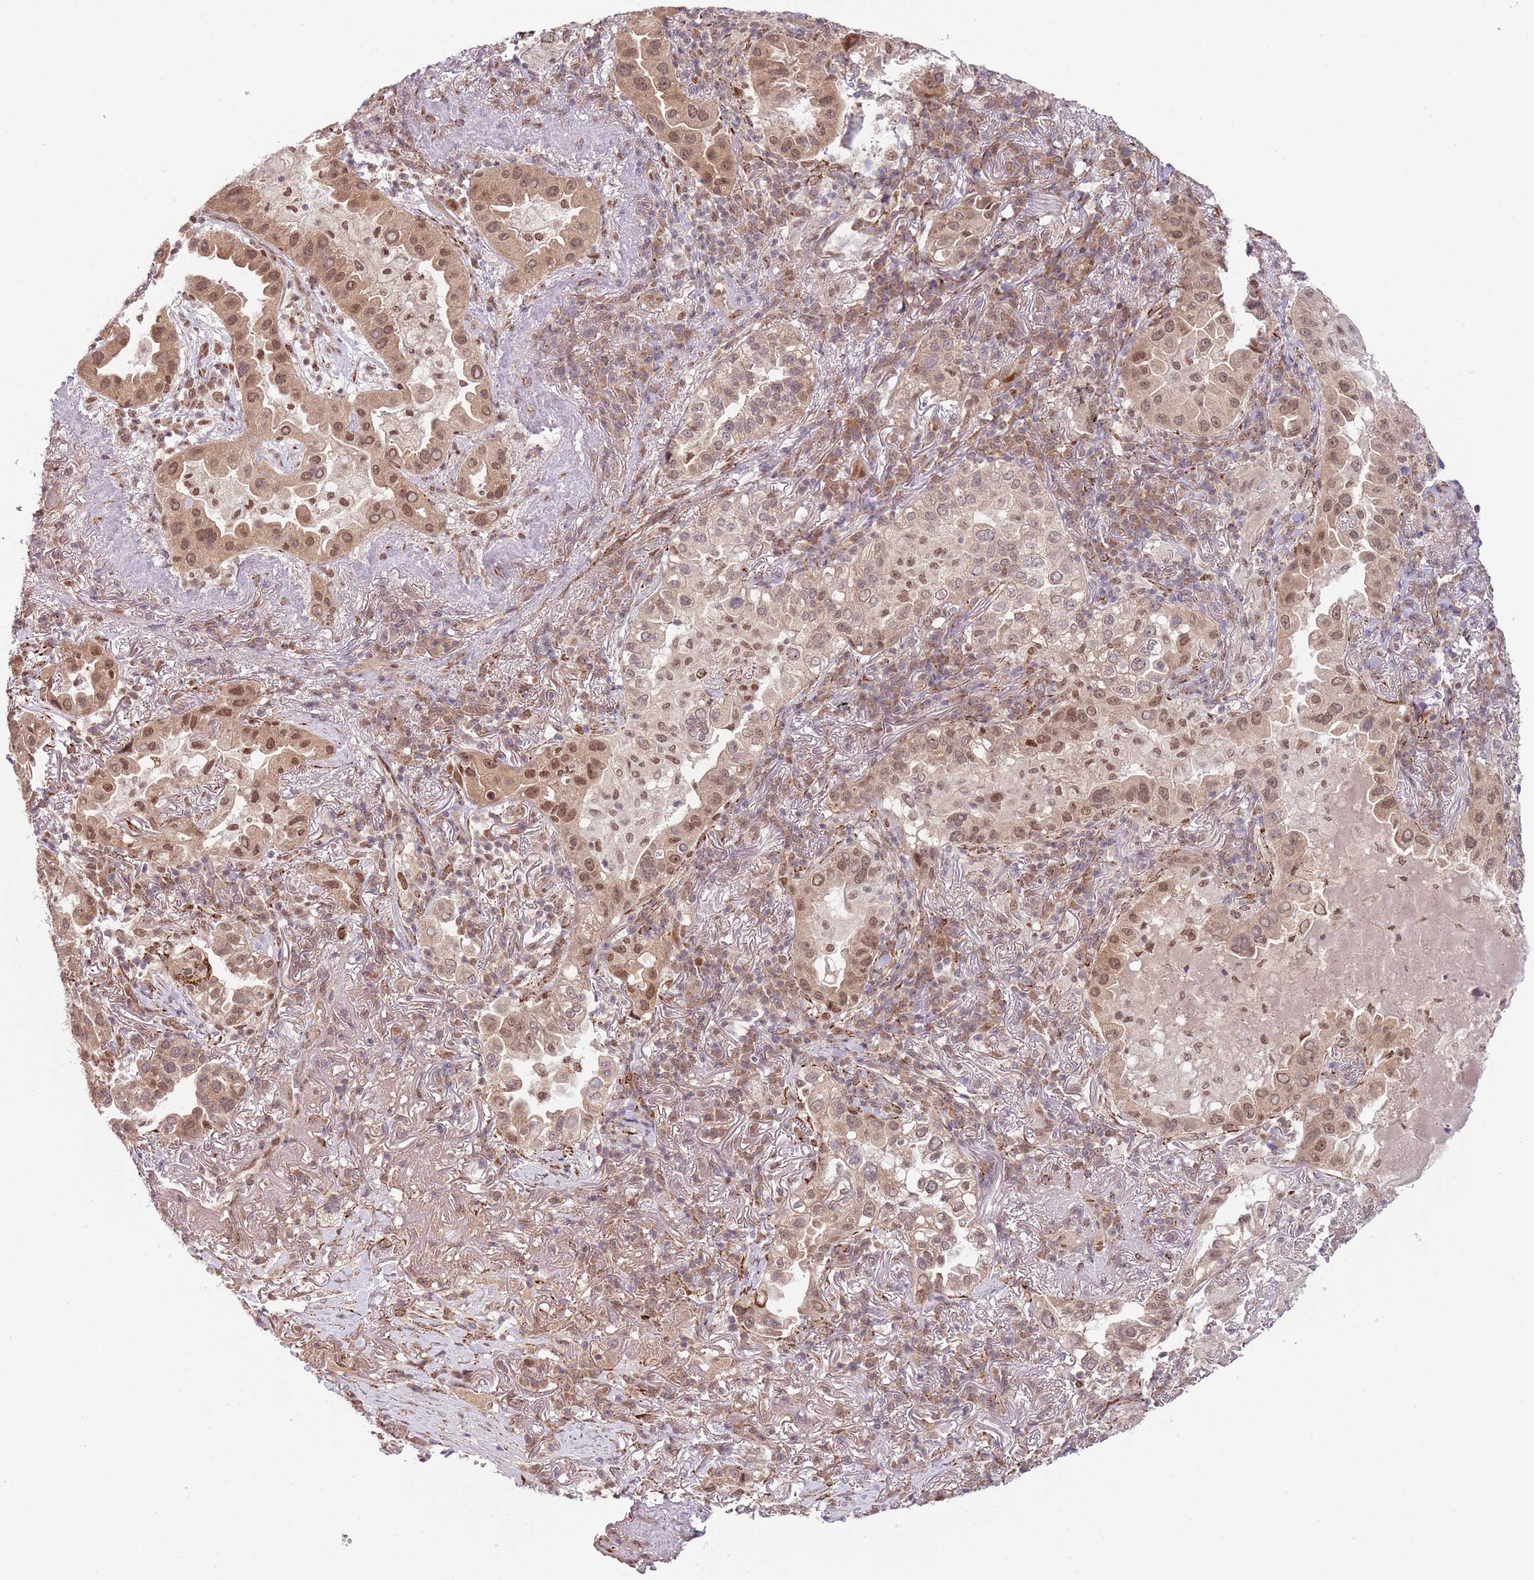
{"staining": {"intensity": "moderate", "quantity": ">75%", "location": "cytoplasmic/membranous,nuclear"}, "tissue": "lung cancer", "cell_type": "Tumor cells", "image_type": "cancer", "snomed": [{"axis": "morphology", "description": "Adenocarcinoma, NOS"}, {"axis": "topography", "description": "Lung"}], "caption": "Immunohistochemistry (IHC) of adenocarcinoma (lung) shows medium levels of moderate cytoplasmic/membranous and nuclear expression in approximately >75% of tumor cells.", "gene": "CHD1", "patient": {"sex": "female", "age": 69}}